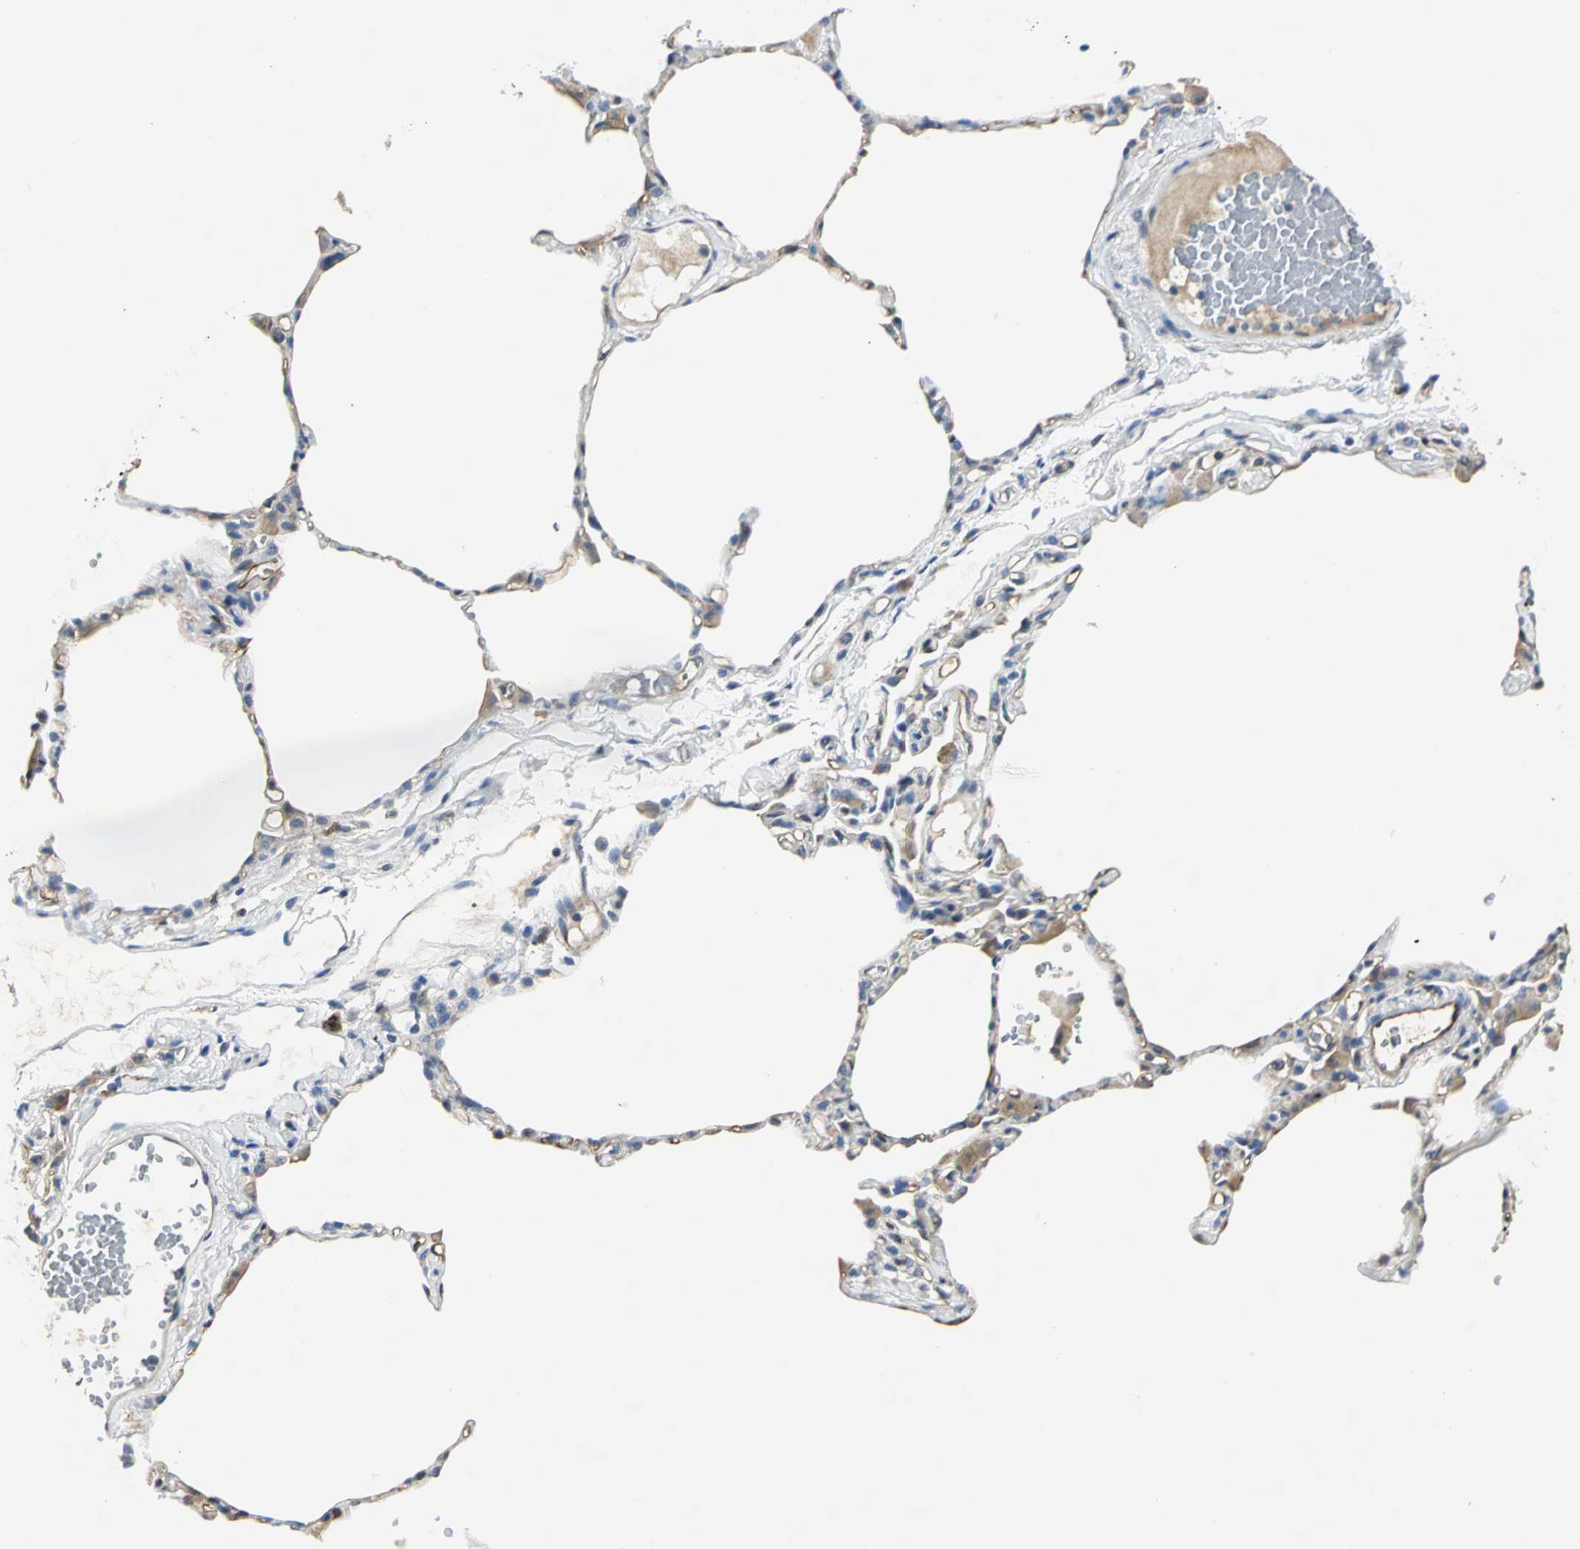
{"staining": {"intensity": "moderate", "quantity": "<25%", "location": "cytoplasmic/membranous"}, "tissue": "lung", "cell_type": "Alveolar cells", "image_type": "normal", "snomed": [{"axis": "morphology", "description": "Normal tissue, NOS"}, {"axis": "topography", "description": "Lung"}], "caption": "IHC of benign human lung demonstrates low levels of moderate cytoplasmic/membranous positivity in approximately <25% of alveolar cells.", "gene": "CHRNB1", "patient": {"sex": "female", "age": 49}}